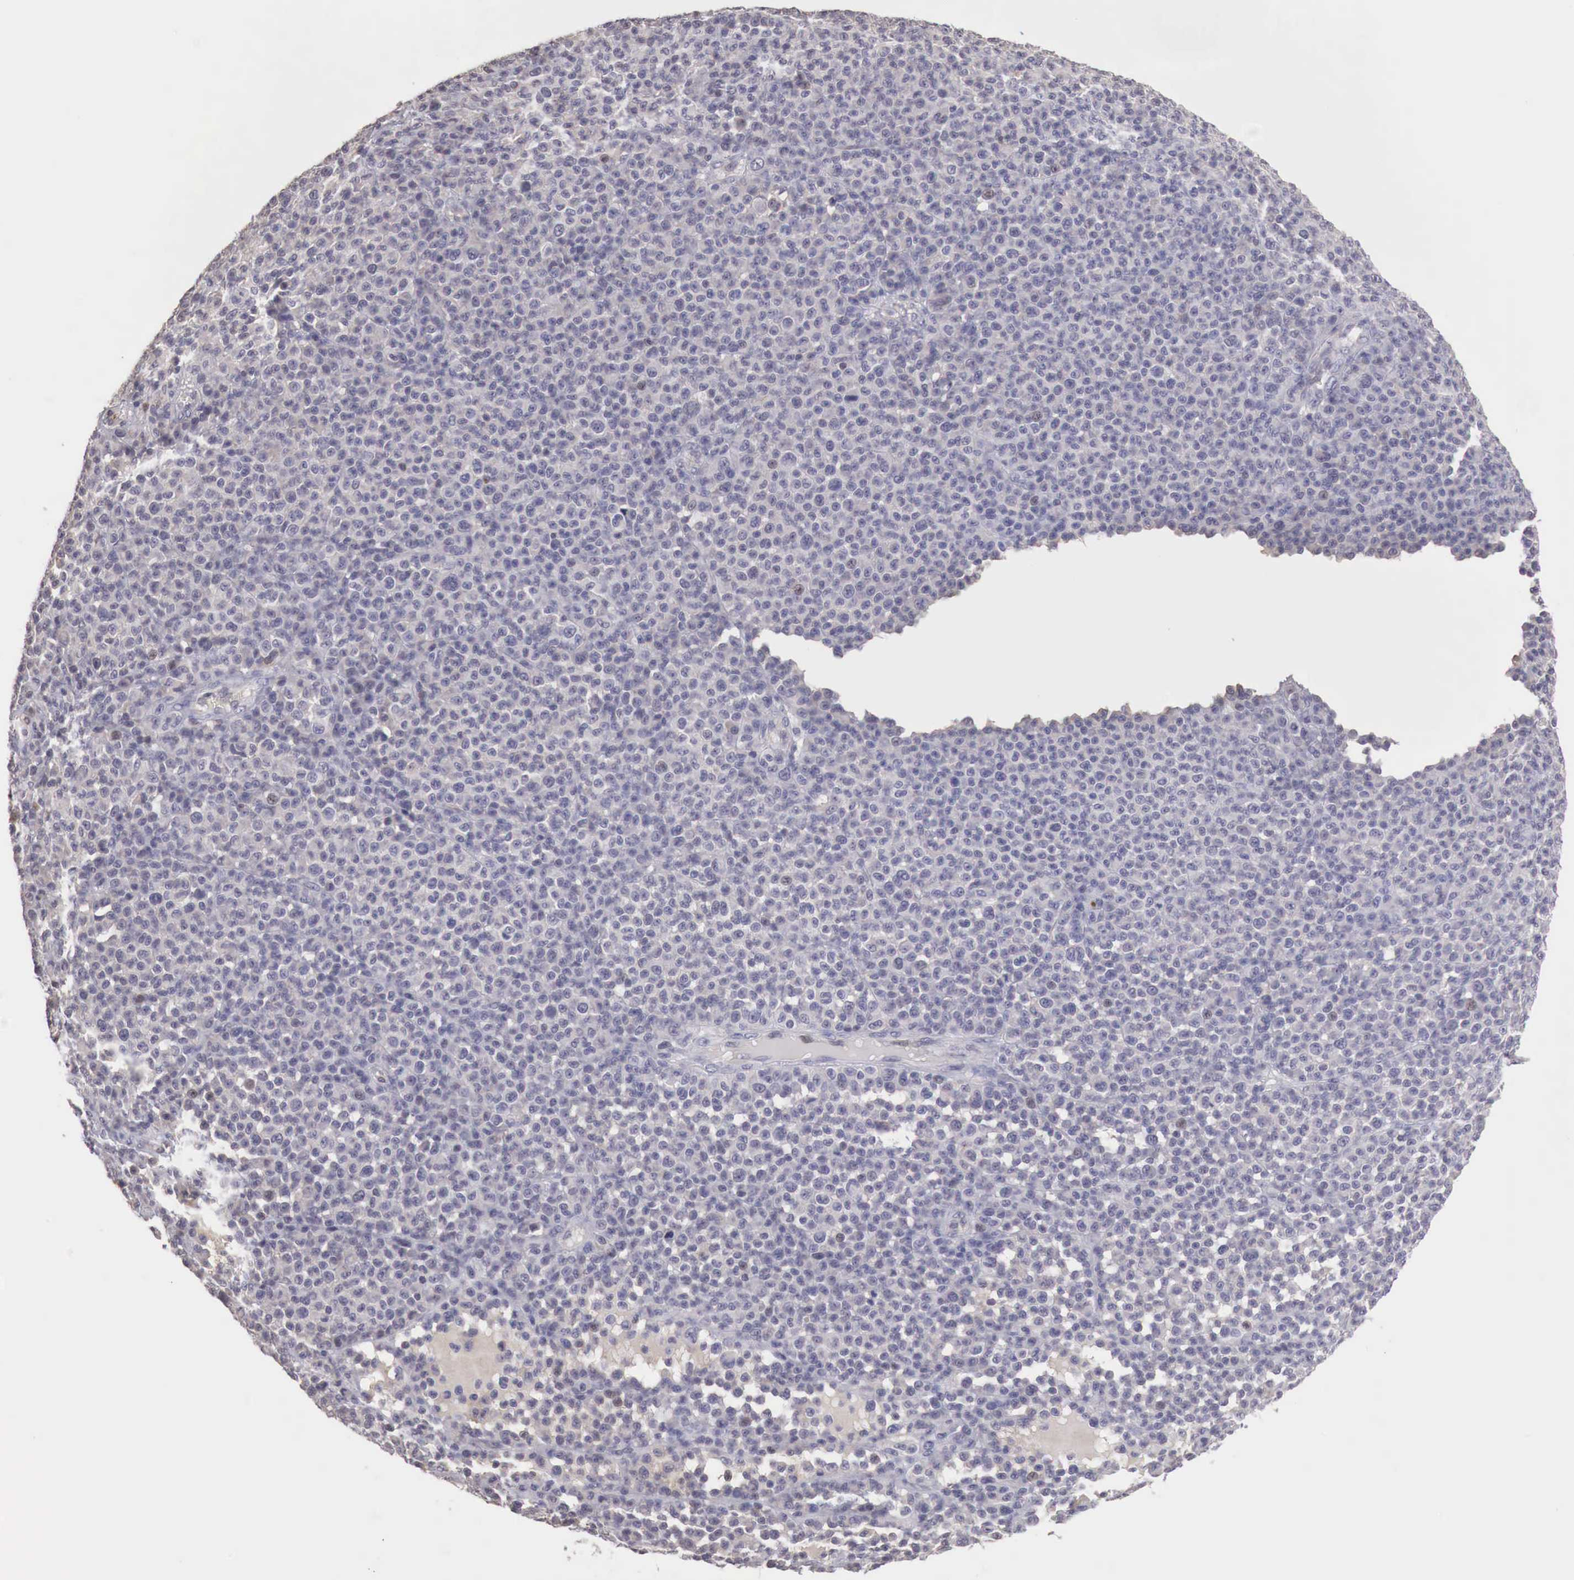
{"staining": {"intensity": "negative", "quantity": "none", "location": "none"}, "tissue": "melanoma", "cell_type": "Tumor cells", "image_type": "cancer", "snomed": [{"axis": "morphology", "description": "Malignant melanoma, Metastatic site"}, {"axis": "topography", "description": "Skin"}], "caption": "Immunohistochemical staining of melanoma reveals no significant positivity in tumor cells.", "gene": "TBC1D9", "patient": {"sex": "male", "age": 32}}